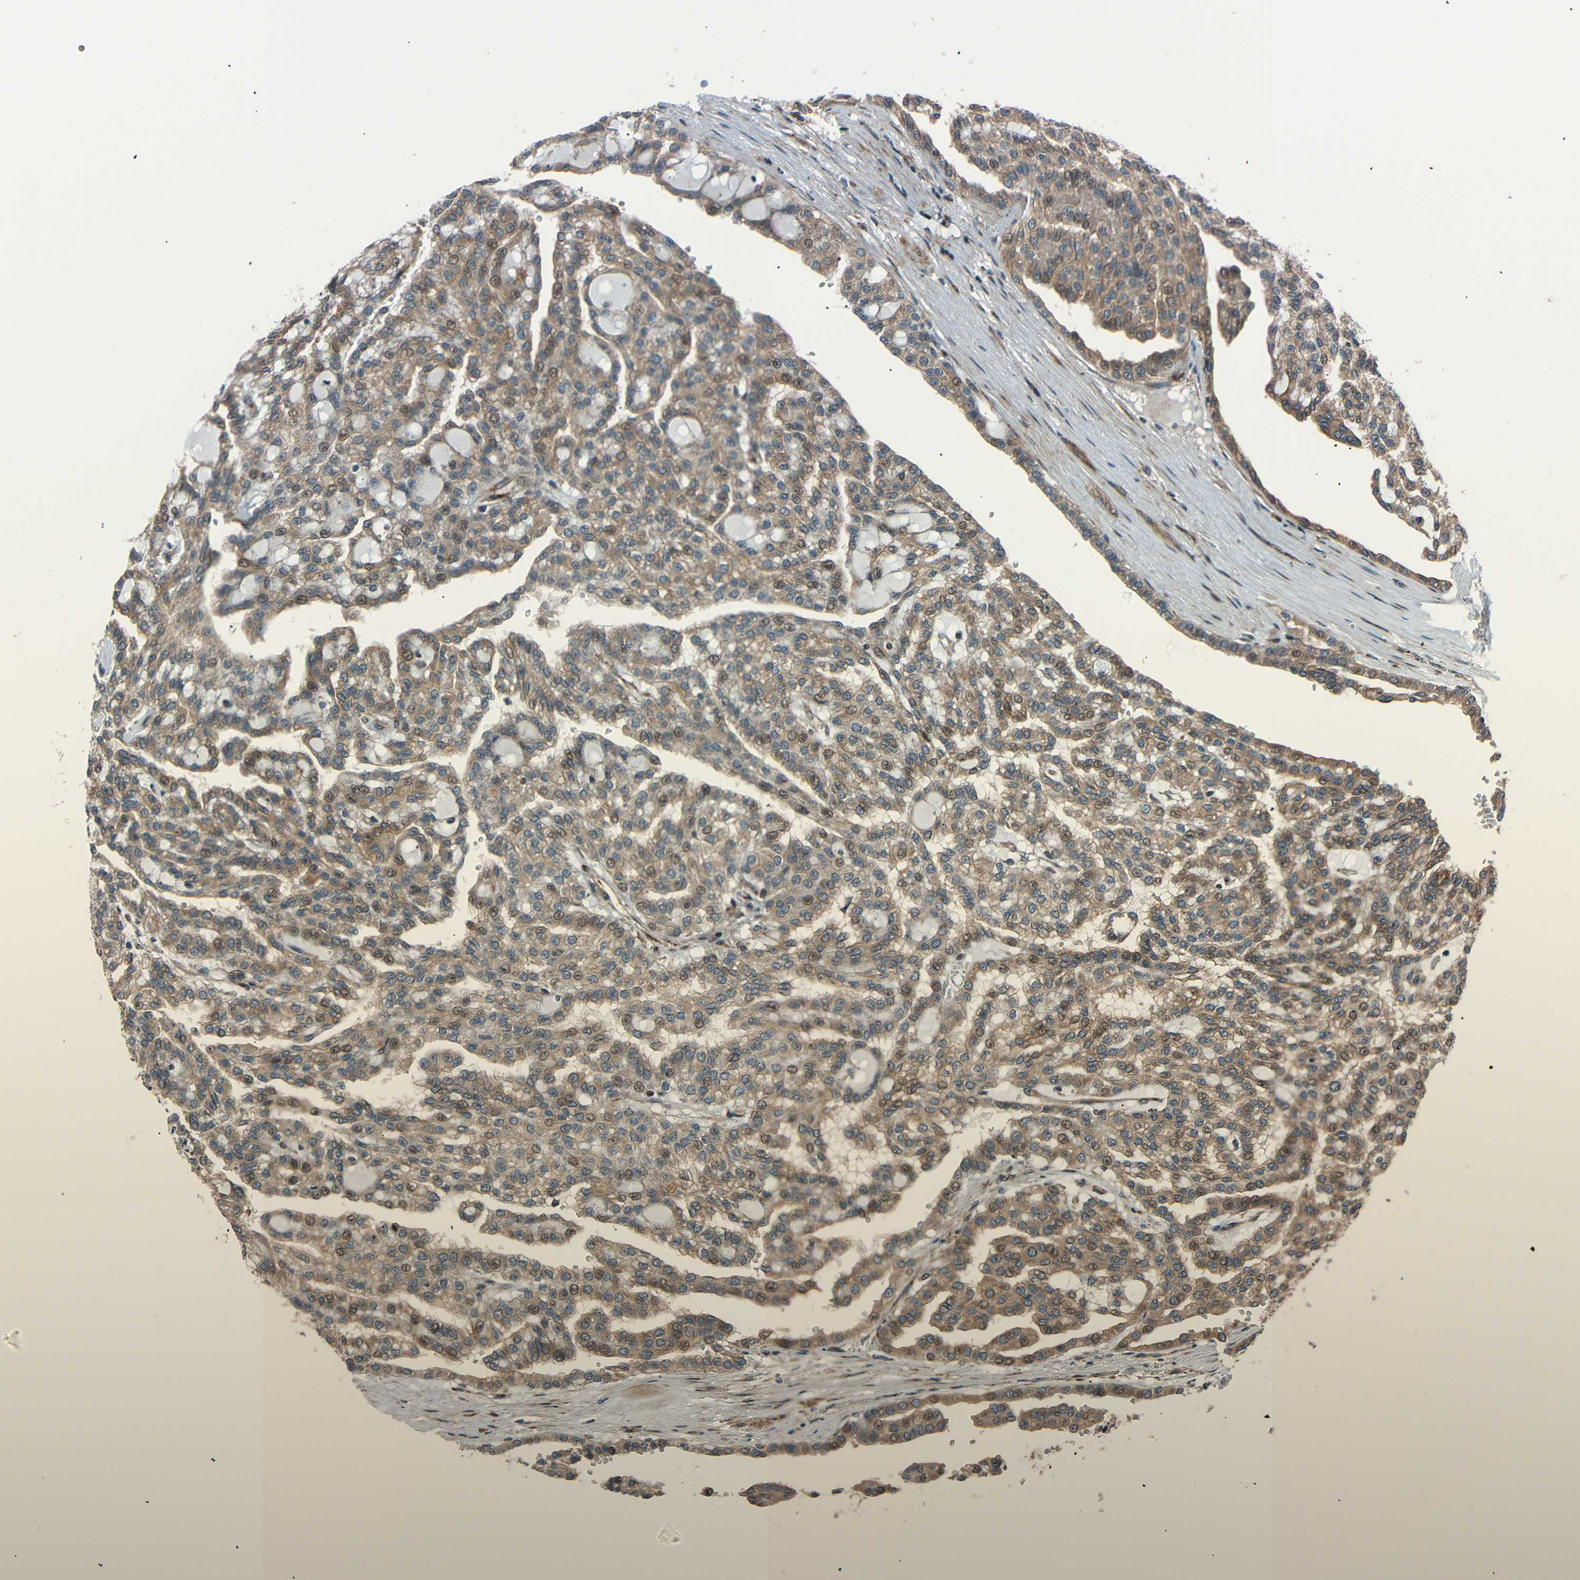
{"staining": {"intensity": "weak", "quantity": ">75%", "location": "cytoplasmic/membranous,nuclear"}, "tissue": "renal cancer", "cell_type": "Tumor cells", "image_type": "cancer", "snomed": [{"axis": "morphology", "description": "Adenocarcinoma, NOS"}, {"axis": "topography", "description": "Kidney"}], "caption": "Renal adenocarcinoma stained for a protein demonstrates weak cytoplasmic/membranous and nuclear positivity in tumor cells.", "gene": "AKAP9", "patient": {"sex": "male", "age": 63}}